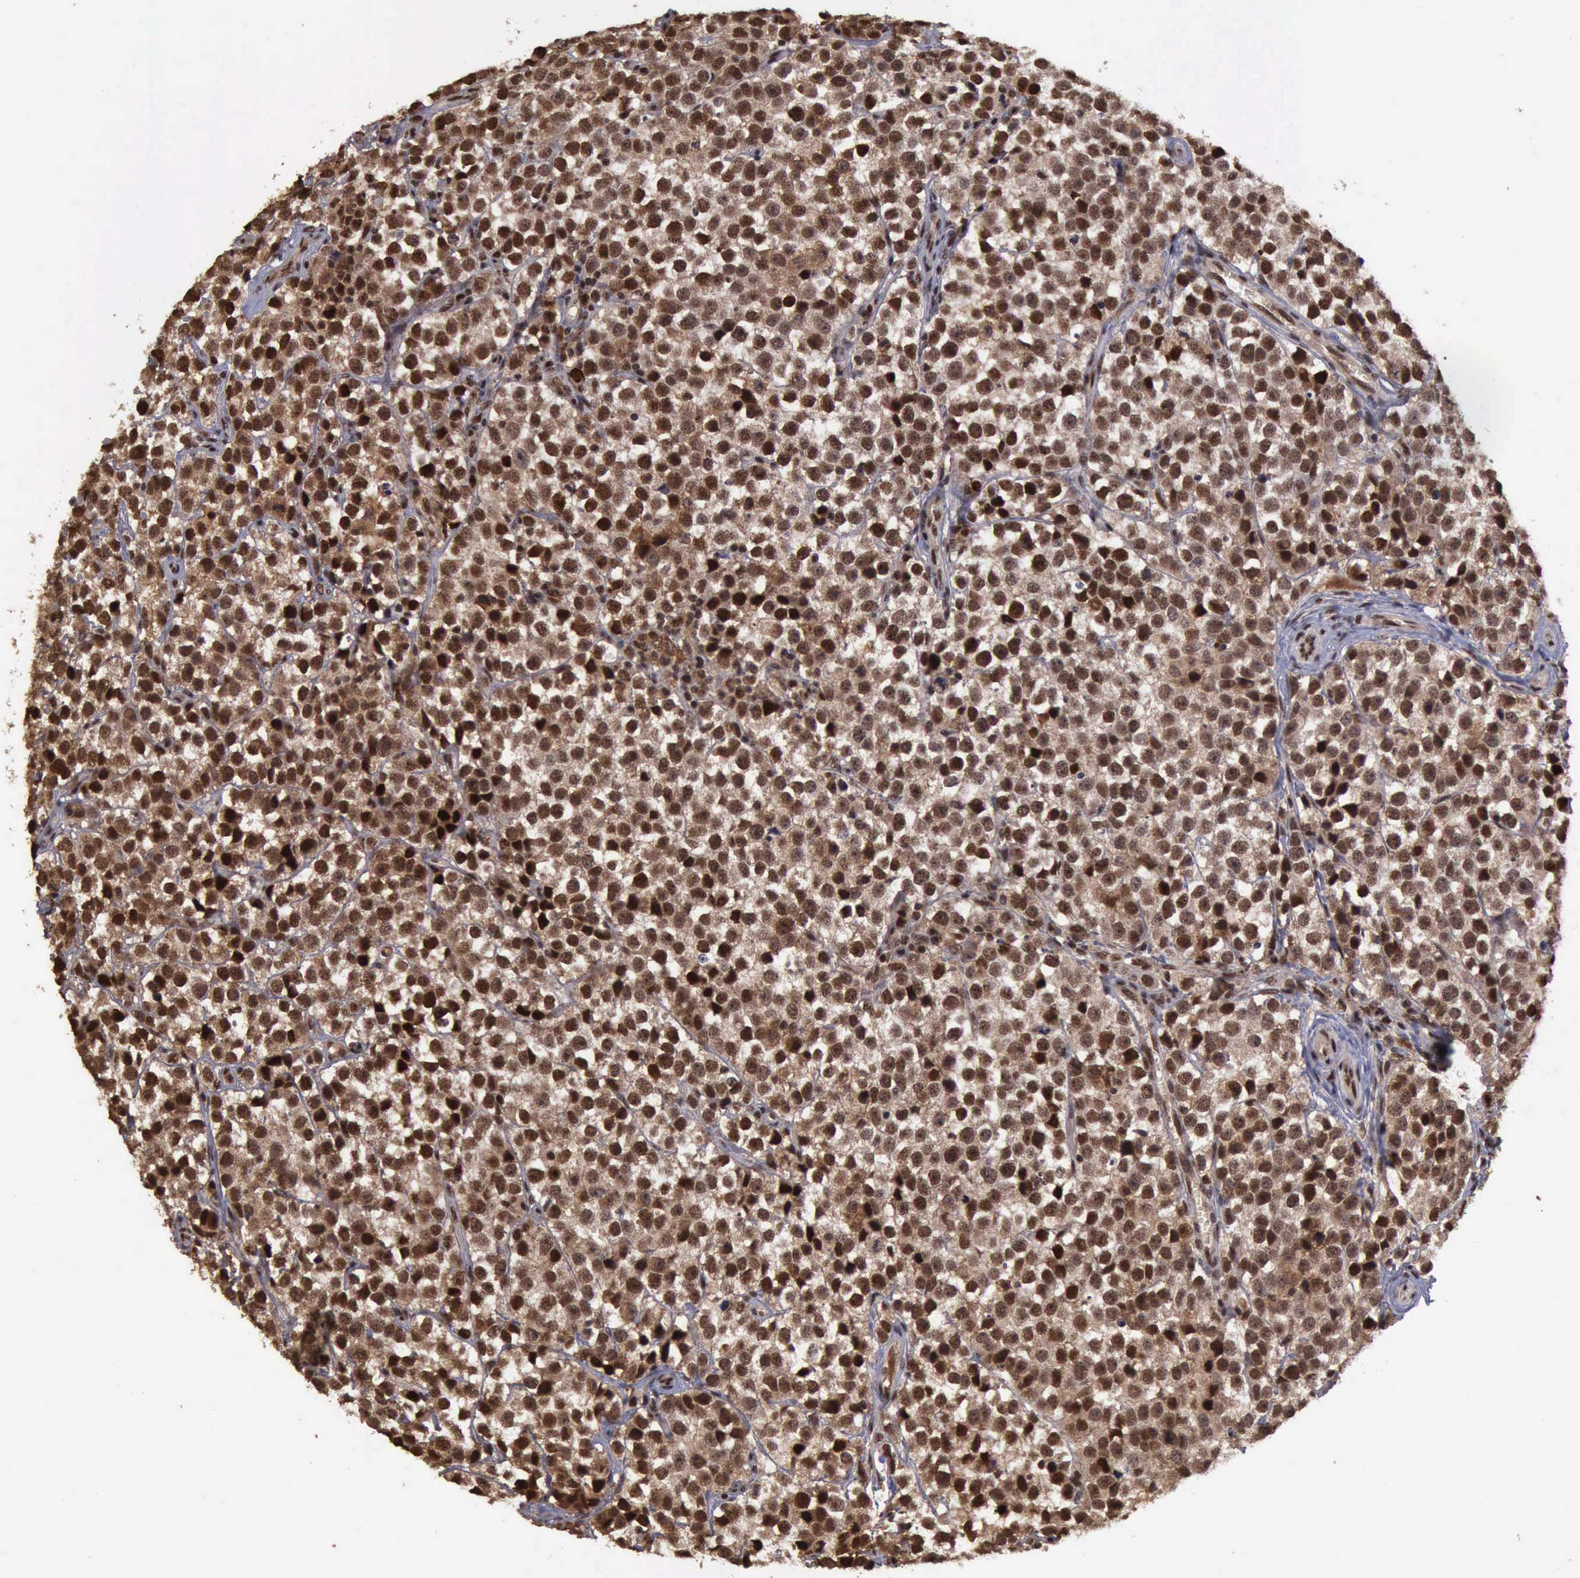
{"staining": {"intensity": "strong", "quantity": ">75%", "location": "cytoplasmic/membranous,nuclear"}, "tissue": "testis cancer", "cell_type": "Tumor cells", "image_type": "cancer", "snomed": [{"axis": "morphology", "description": "Seminoma, NOS"}, {"axis": "topography", "description": "Testis"}], "caption": "Brown immunohistochemical staining in testis cancer demonstrates strong cytoplasmic/membranous and nuclear positivity in approximately >75% of tumor cells. The protein is stained brown, and the nuclei are stained in blue (DAB (3,3'-diaminobenzidine) IHC with brightfield microscopy, high magnification).", "gene": "TRMT2A", "patient": {"sex": "male", "age": 25}}